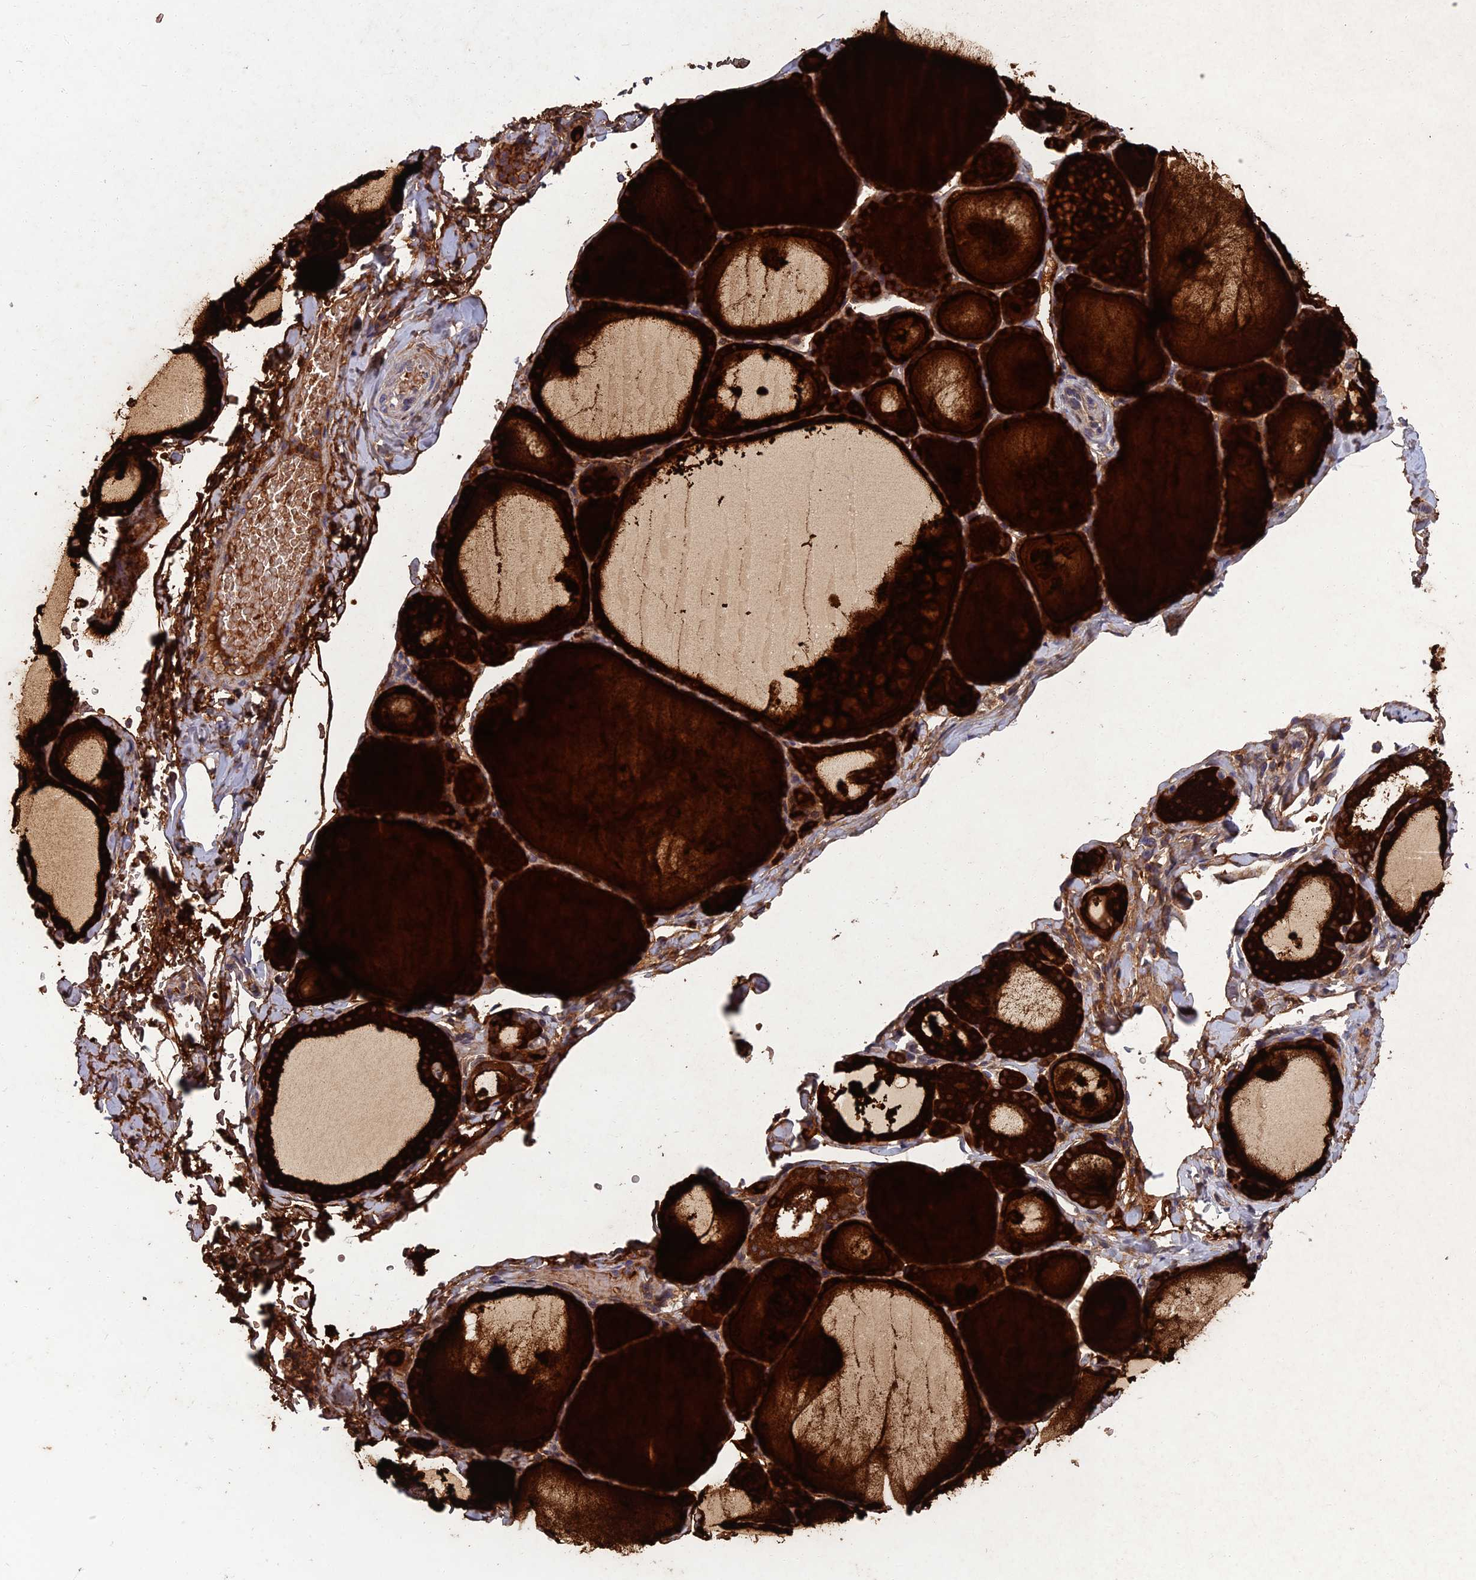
{"staining": {"intensity": "strong", "quantity": ">75%", "location": "cytoplasmic/membranous"}, "tissue": "thyroid gland", "cell_type": "Glandular cells", "image_type": "normal", "snomed": [{"axis": "morphology", "description": "Normal tissue, NOS"}, {"axis": "topography", "description": "Thyroid gland"}], "caption": "Benign thyroid gland shows strong cytoplasmic/membranous expression in approximately >75% of glandular cells, visualized by immunohistochemistry.", "gene": "GIPC1", "patient": {"sex": "male", "age": 56}}